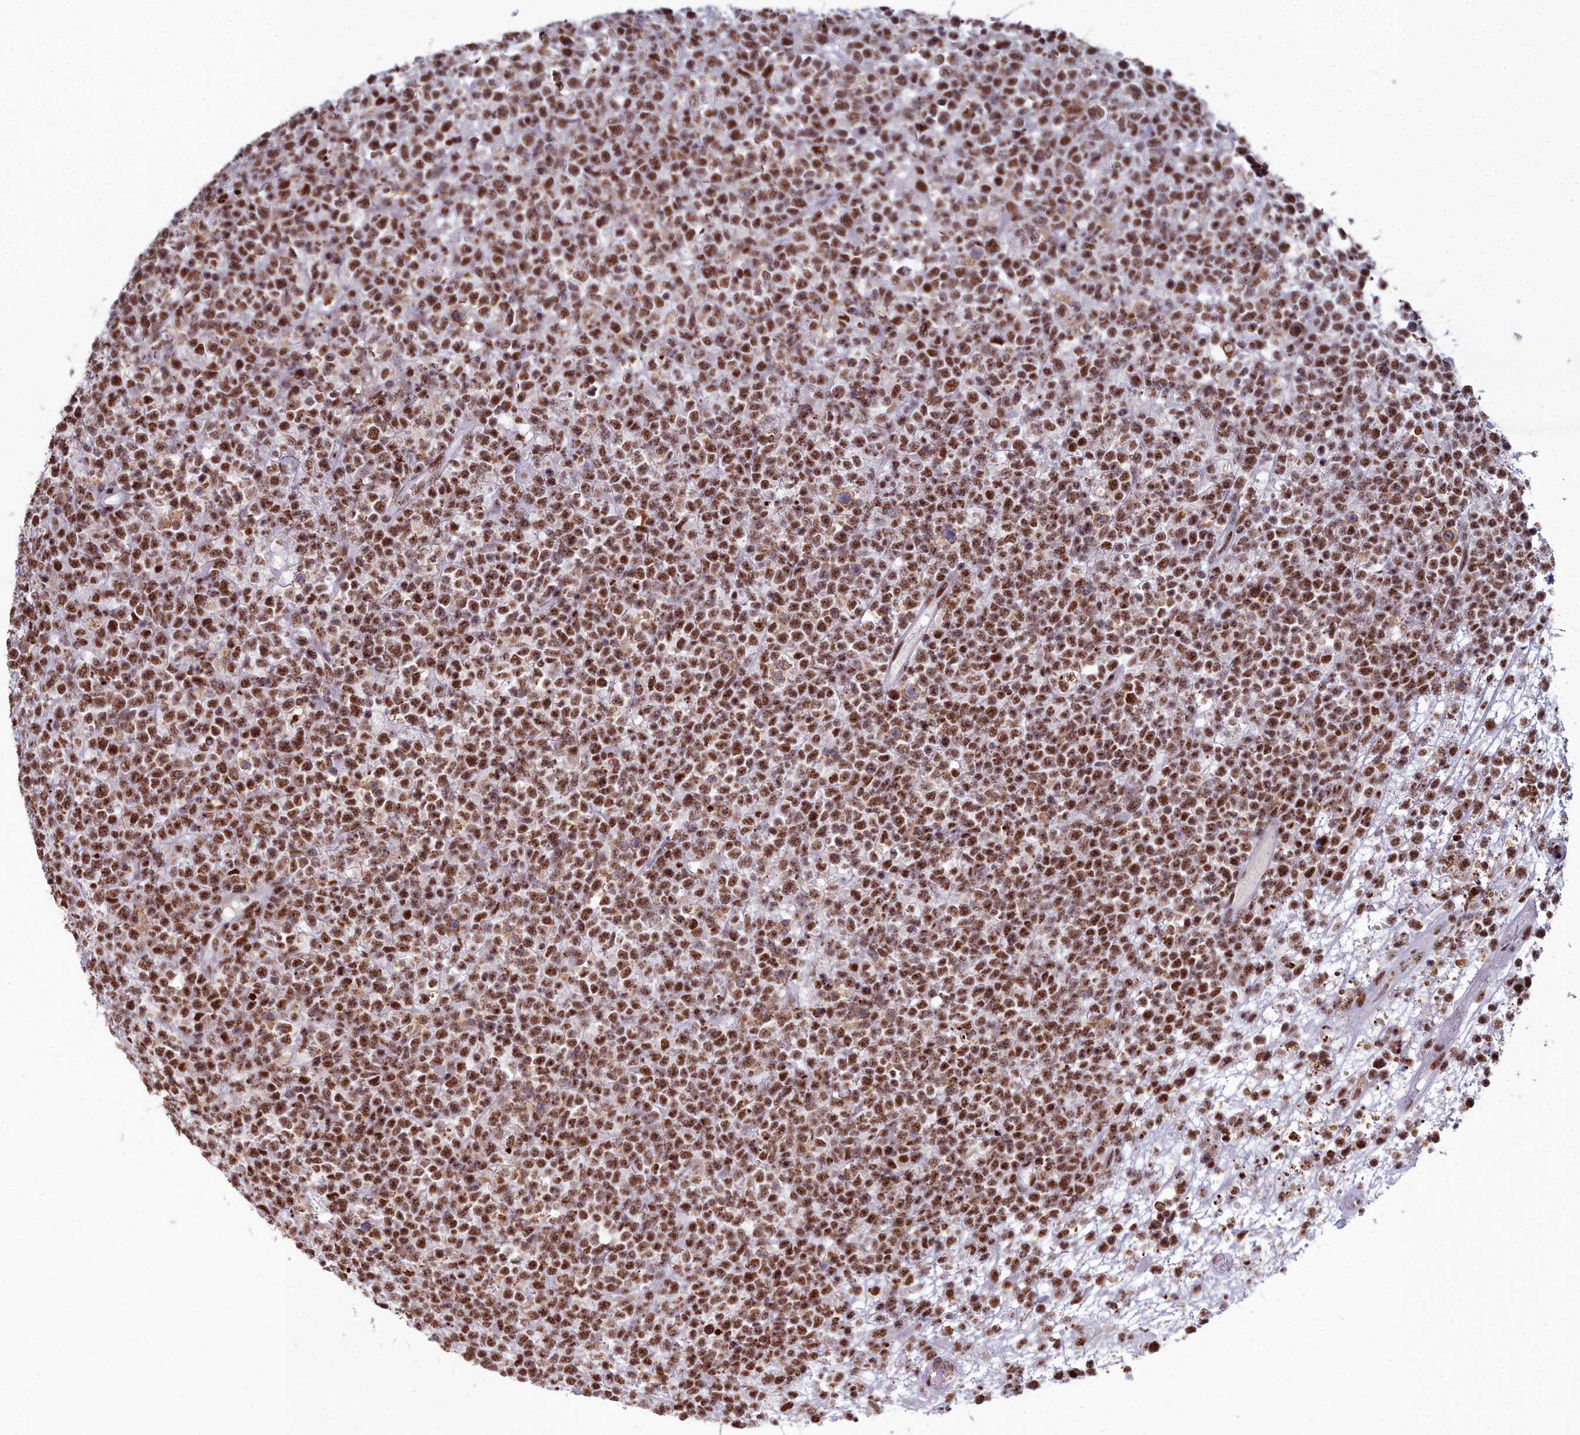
{"staining": {"intensity": "moderate", "quantity": ">75%", "location": "nuclear"}, "tissue": "lymphoma", "cell_type": "Tumor cells", "image_type": "cancer", "snomed": [{"axis": "morphology", "description": "Malignant lymphoma, non-Hodgkin's type, High grade"}, {"axis": "topography", "description": "Colon"}], "caption": "Tumor cells exhibit moderate nuclear staining in about >75% of cells in high-grade malignant lymphoma, non-Hodgkin's type.", "gene": "SF3B3", "patient": {"sex": "female", "age": 53}}